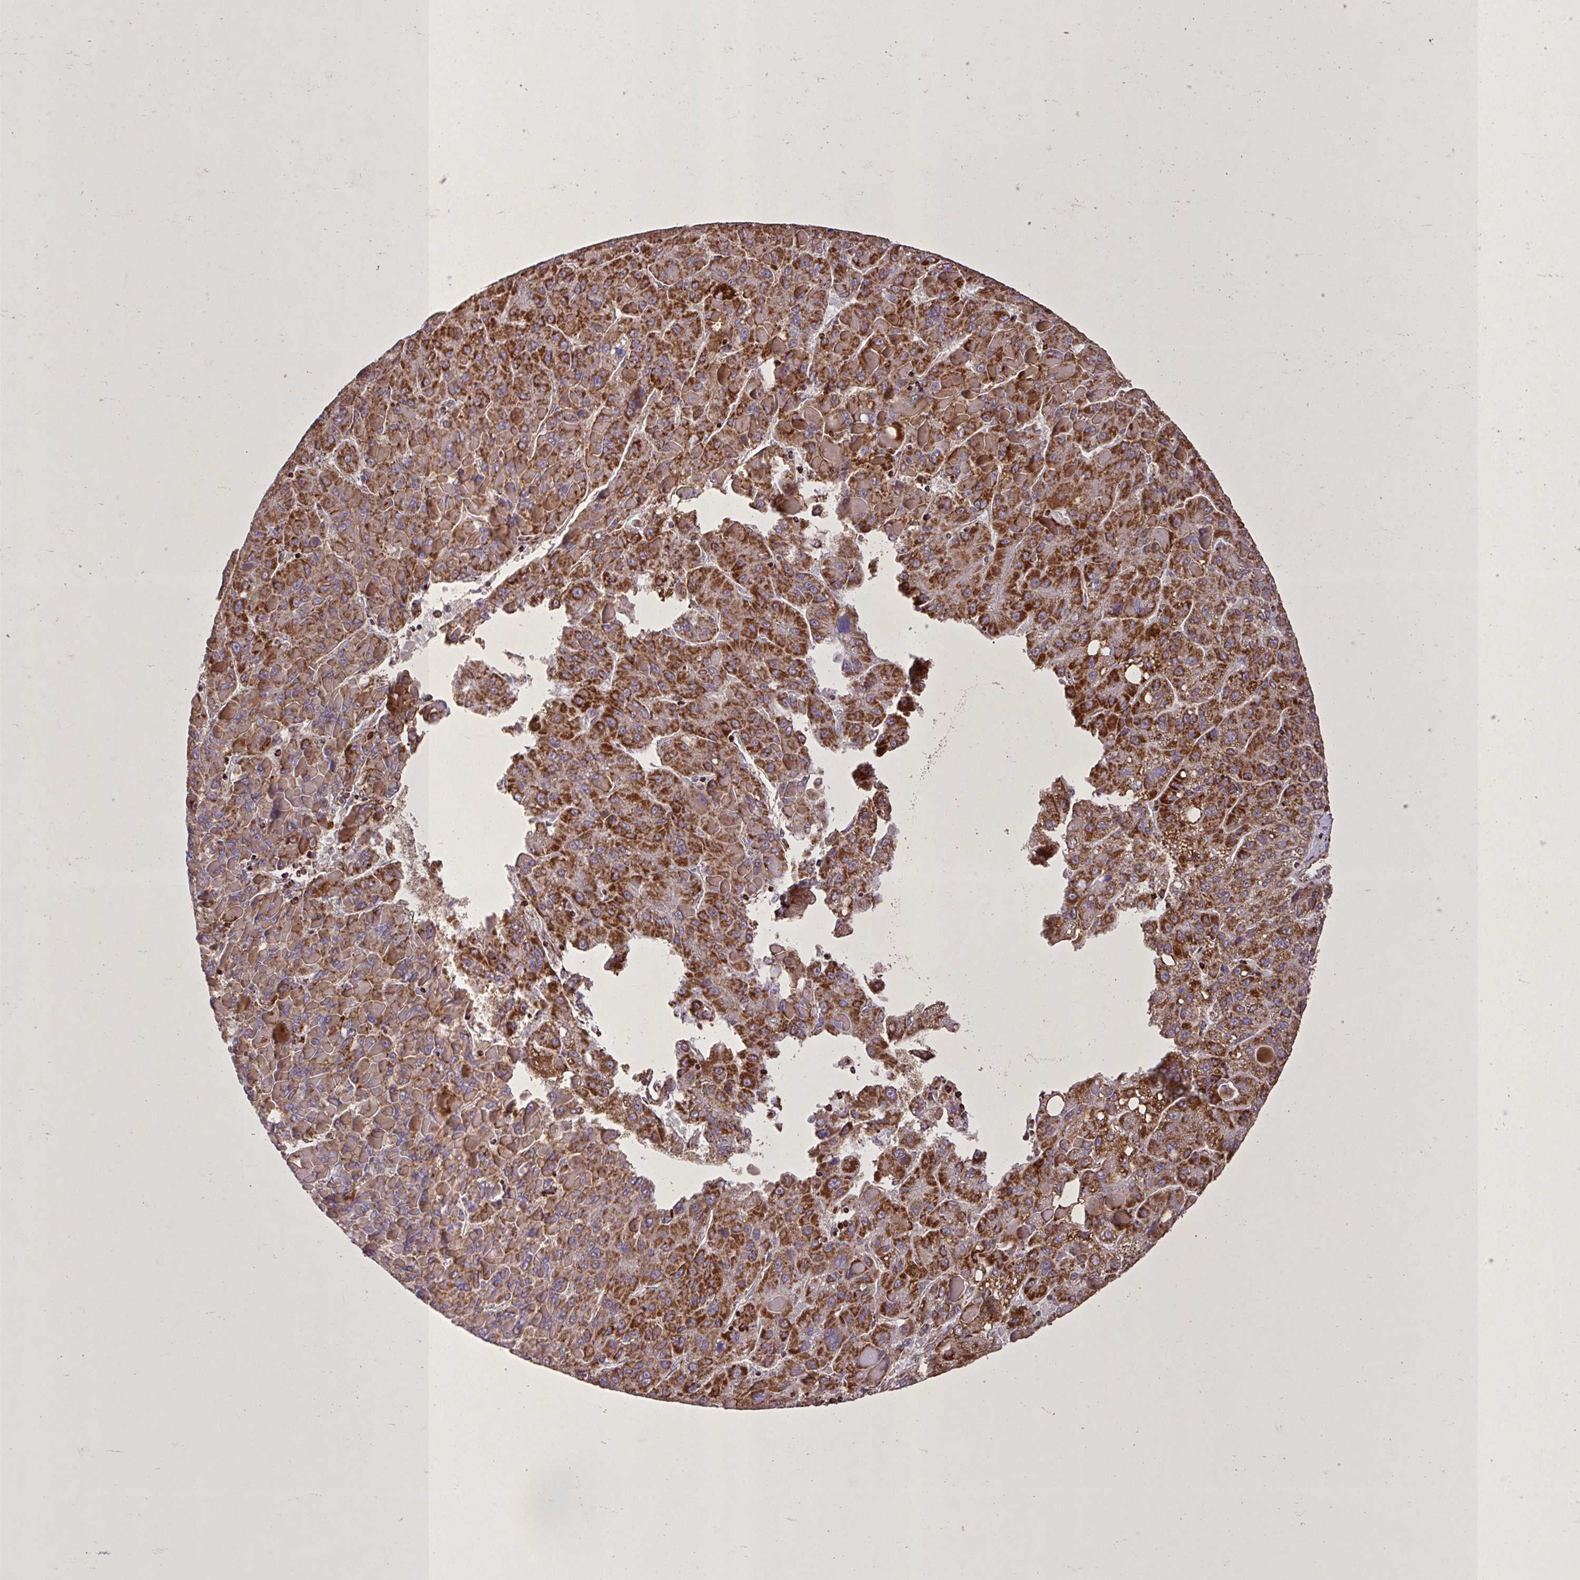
{"staining": {"intensity": "moderate", "quantity": ">75%", "location": "cytoplasmic/membranous"}, "tissue": "liver cancer", "cell_type": "Tumor cells", "image_type": "cancer", "snomed": [{"axis": "morphology", "description": "Carcinoma, Hepatocellular, NOS"}, {"axis": "topography", "description": "Liver"}], "caption": "The immunohistochemical stain shows moderate cytoplasmic/membranous positivity in tumor cells of liver hepatocellular carcinoma tissue.", "gene": "AGK", "patient": {"sex": "female", "age": 82}}